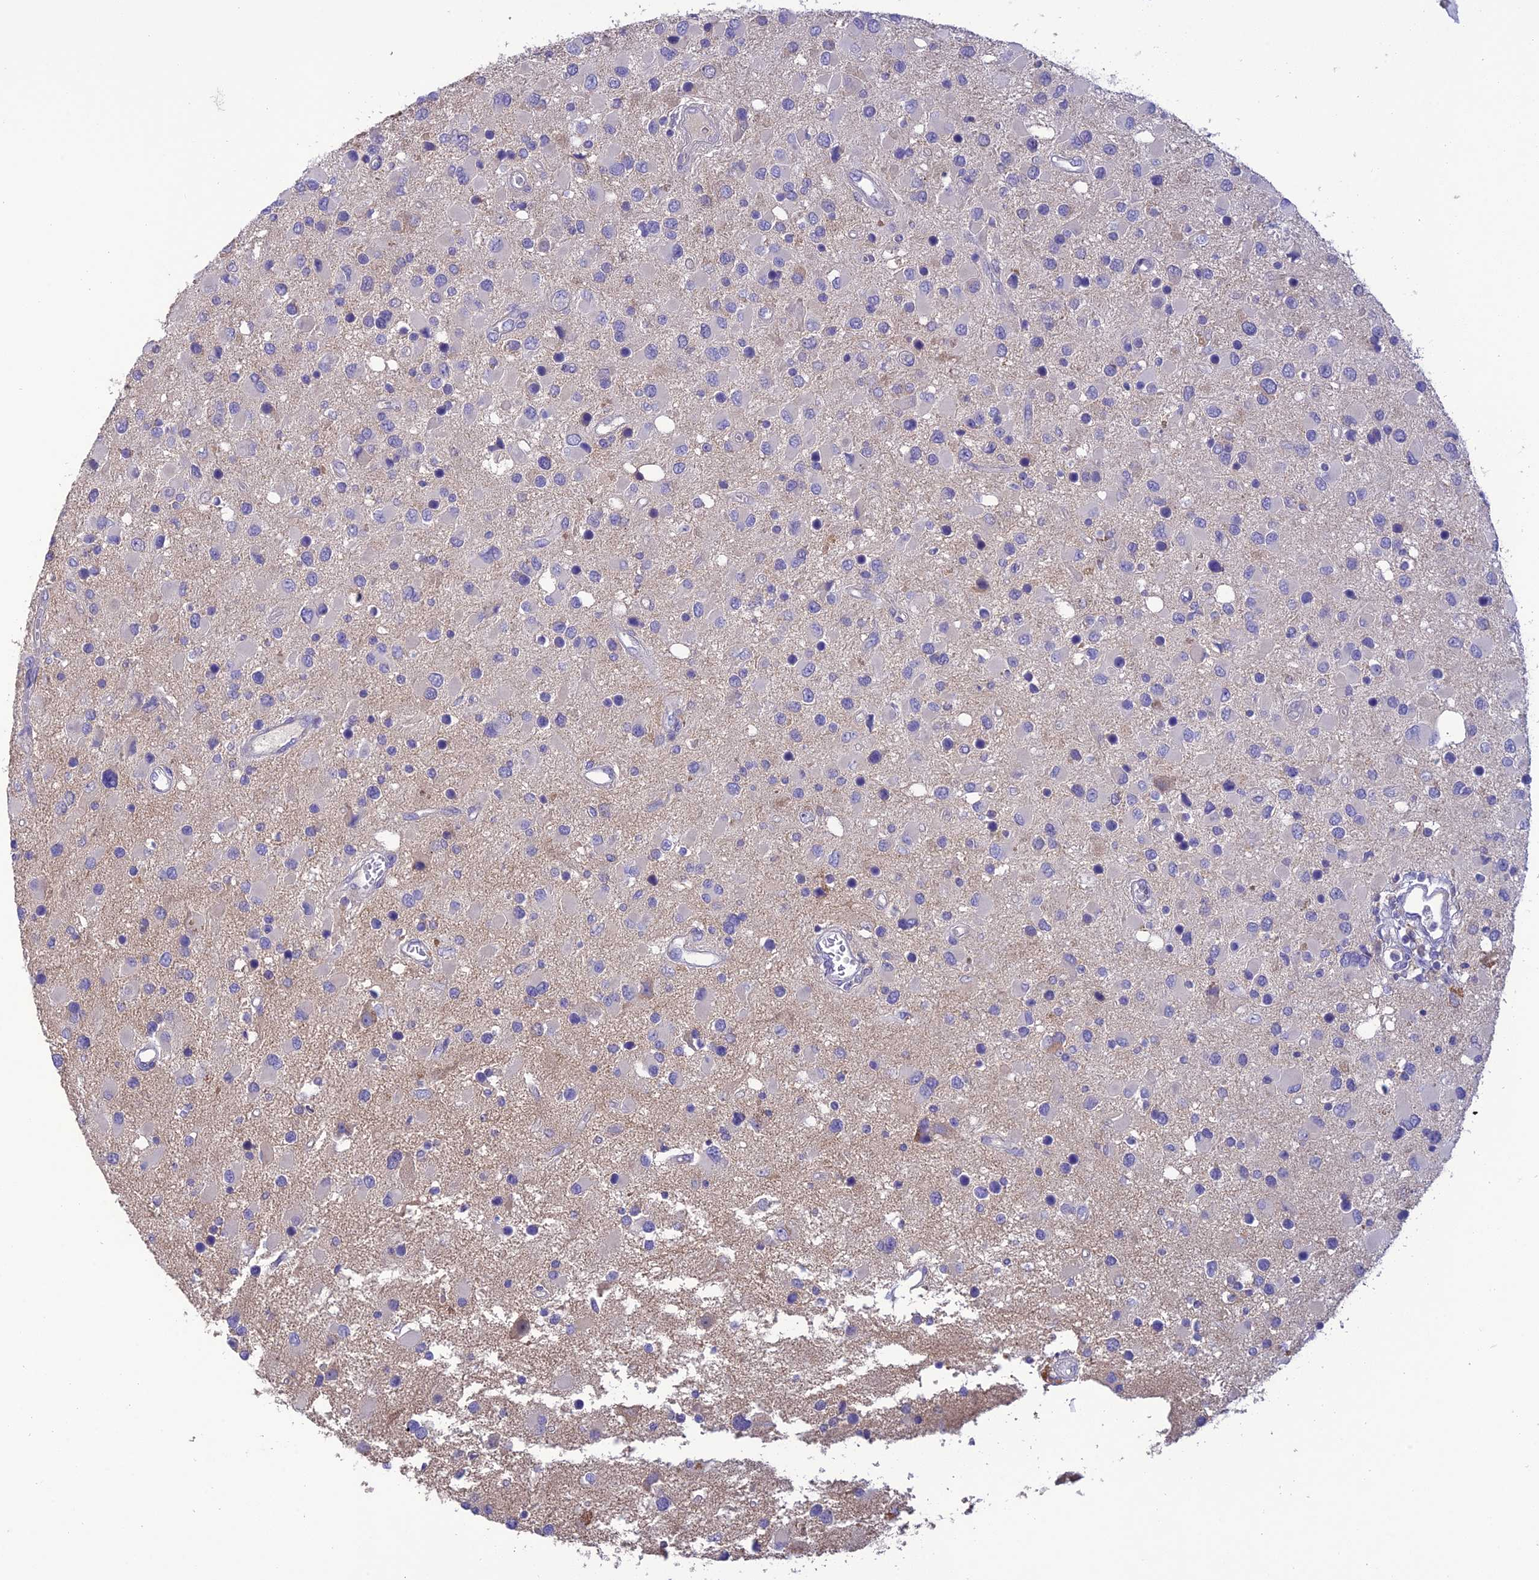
{"staining": {"intensity": "negative", "quantity": "none", "location": "none"}, "tissue": "glioma", "cell_type": "Tumor cells", "image_type": "cancer", "snomed": [{"axis": "morphology", "description": "Glioma, malignant, High grade"}, {"axis": "topography", "description": "Brain"}], "caption": "Immunohistochemistry (IHC) of high-grade glioma (malignant) demonstrates no staining in tumor cells. (DAB (3,3'-diaminobenzidine) immunohistochemistry visualized using brightfield microscopy, high magnification).", "gene": "SFT2D2", "patient": {"sex": "male", "age": 53}}